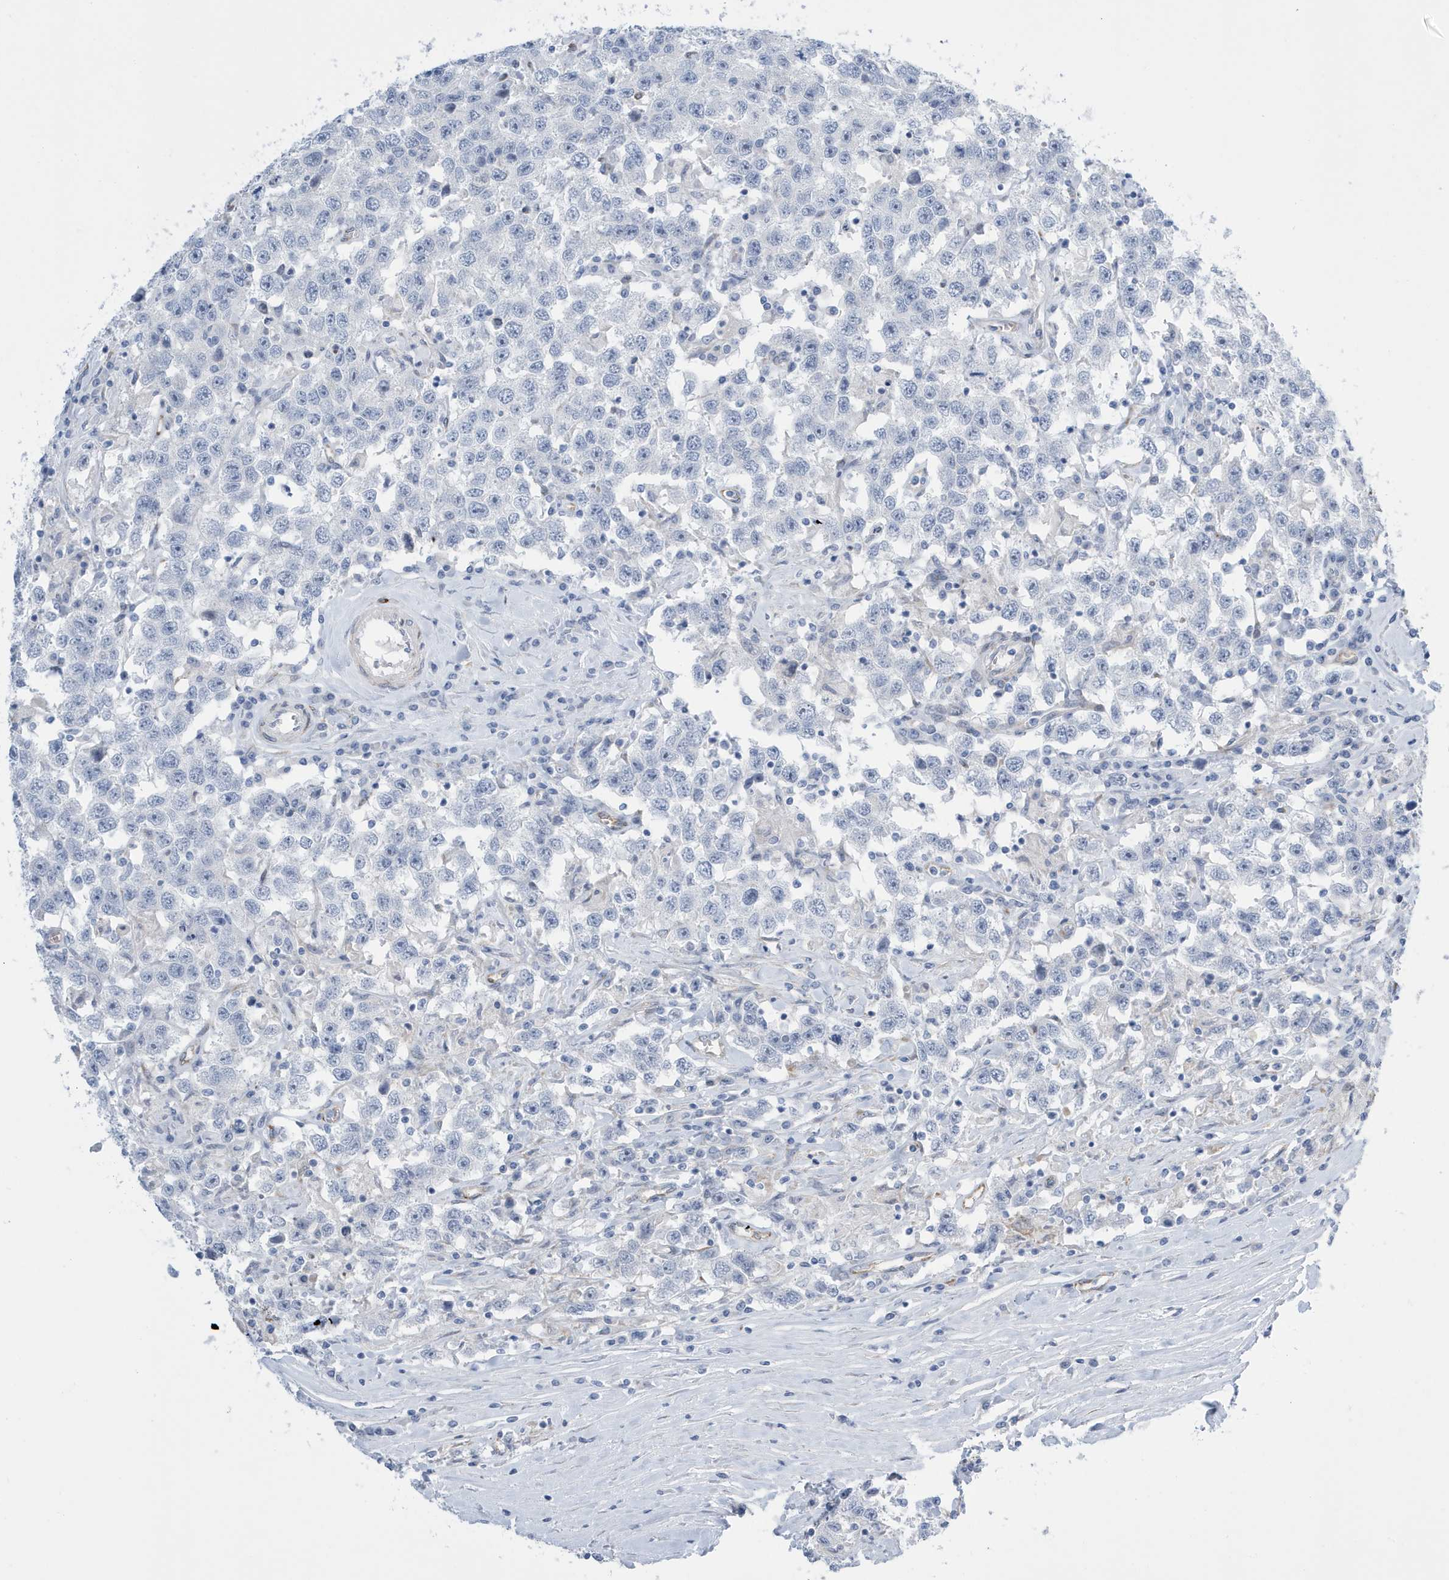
{"staining": {"intensity": "negative", "quantity": "none", "location": "none"}, "tissue": "testis cancer", "cell_type": "Tumor cells", "image_type": "cancer", "snomed": [{"axis": "morphology", "description": "Seminoma, NOS"}, {"axis": "topography", "description": "Testis"}], "caption": "Immunohistochemical staining of testis cancer shows no significant positivity in tumor cells.", "gene": "SEMA3F", "patient": {"sex": "male", "age": 41}}